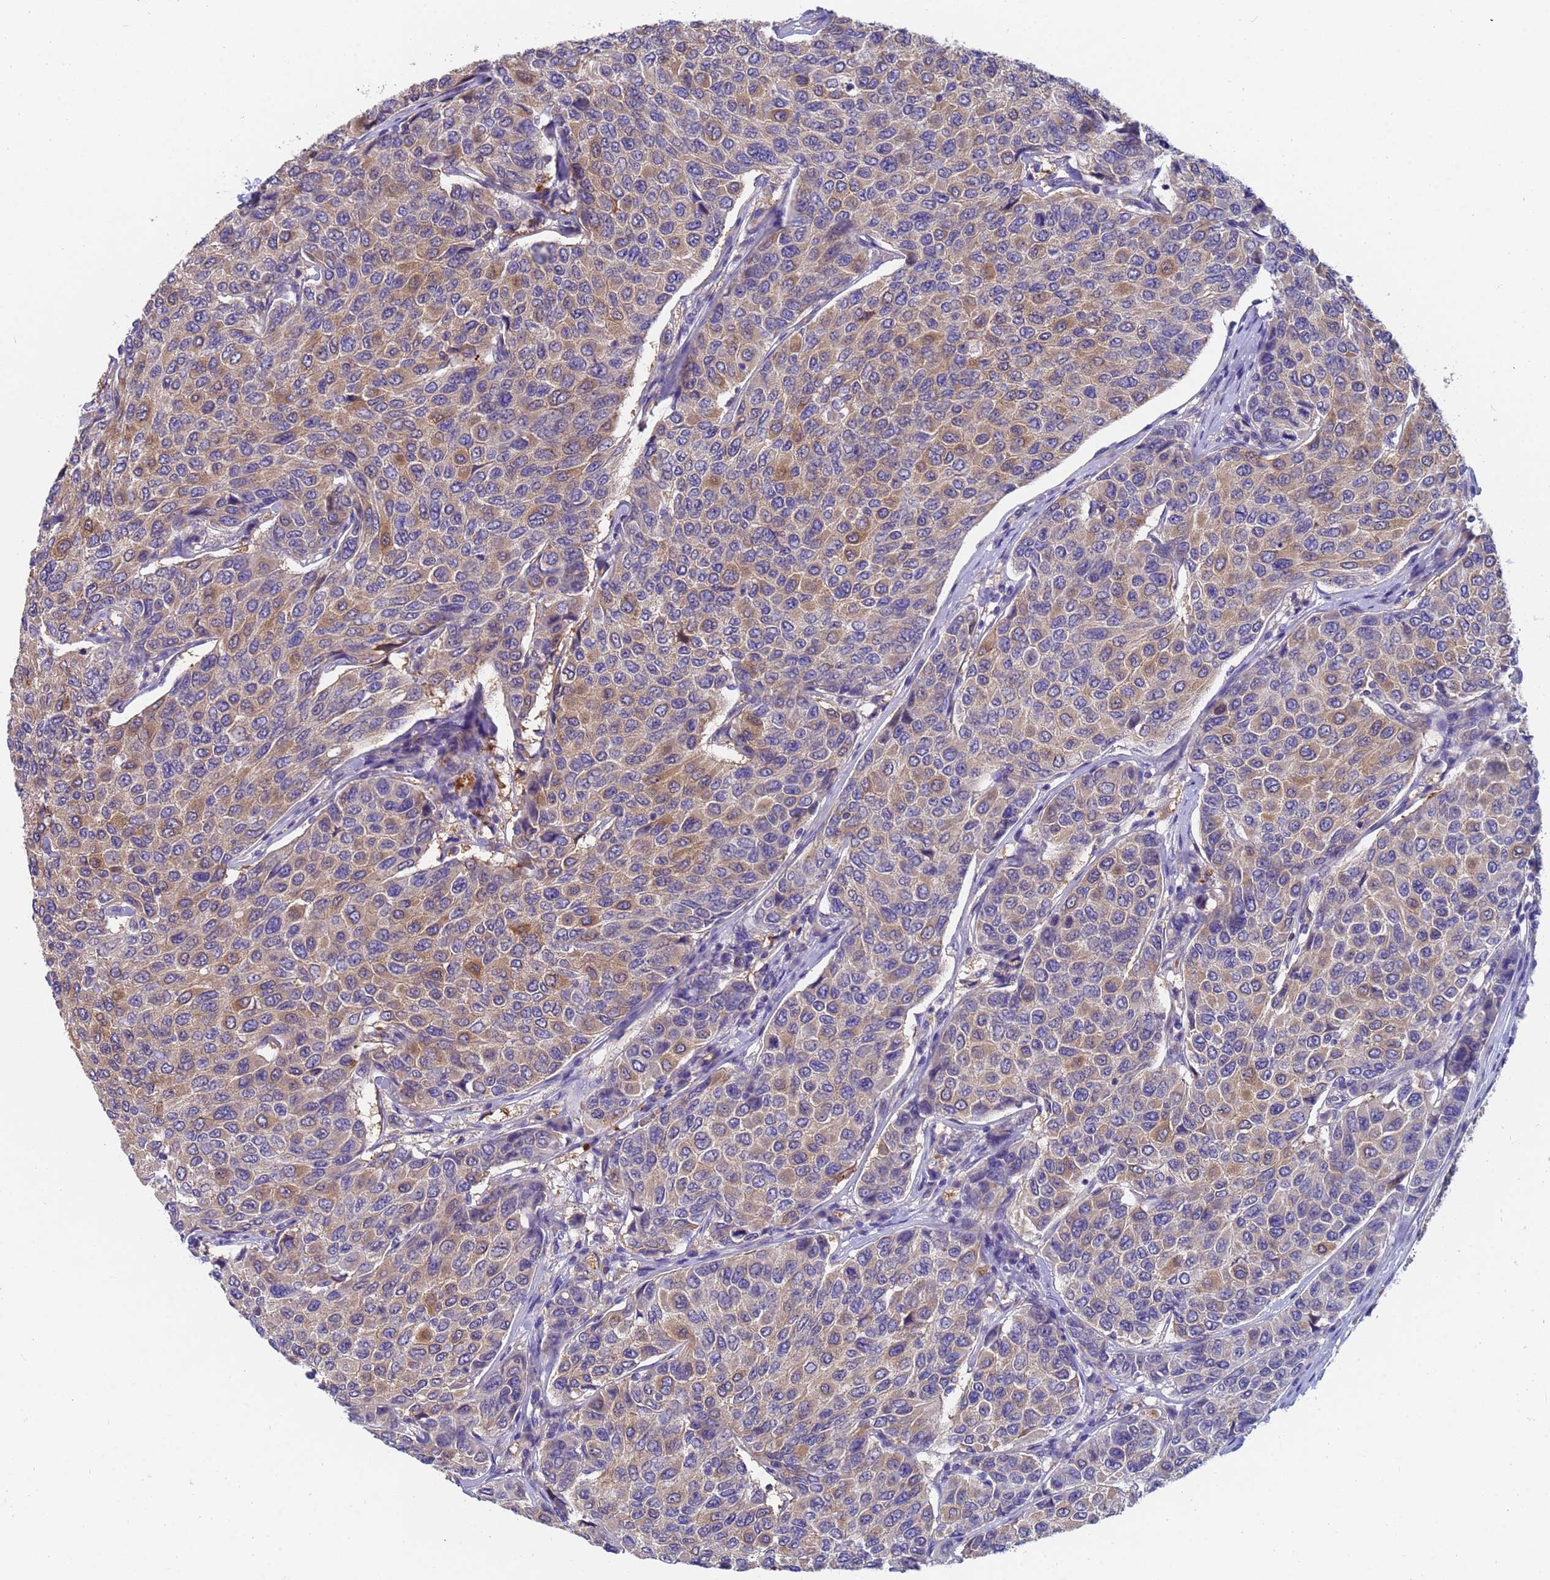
{"staining": {"intensity": "moderate", "quantity": ">75%", "location": "cytoplasmic/membranous"}, "tissue": "breast cancer", "cell_type": "Tumor cells", "image_type": "cancer", "snomed": [{"axis": "morphology", "description": "Duct carcinoma"}, {"axis": "topography", "description": "Breast"}], "caption": "Immunohistochemistry photomicrograph of intraductal carcinoma (breast) stained for a protein (brown), which displays medium levels of moderate cytoplasmic/membranous staining in approximately >75% of tumor cells.", "gene": "TTLL11", "patient": {"sex": "female", "age": 55}}